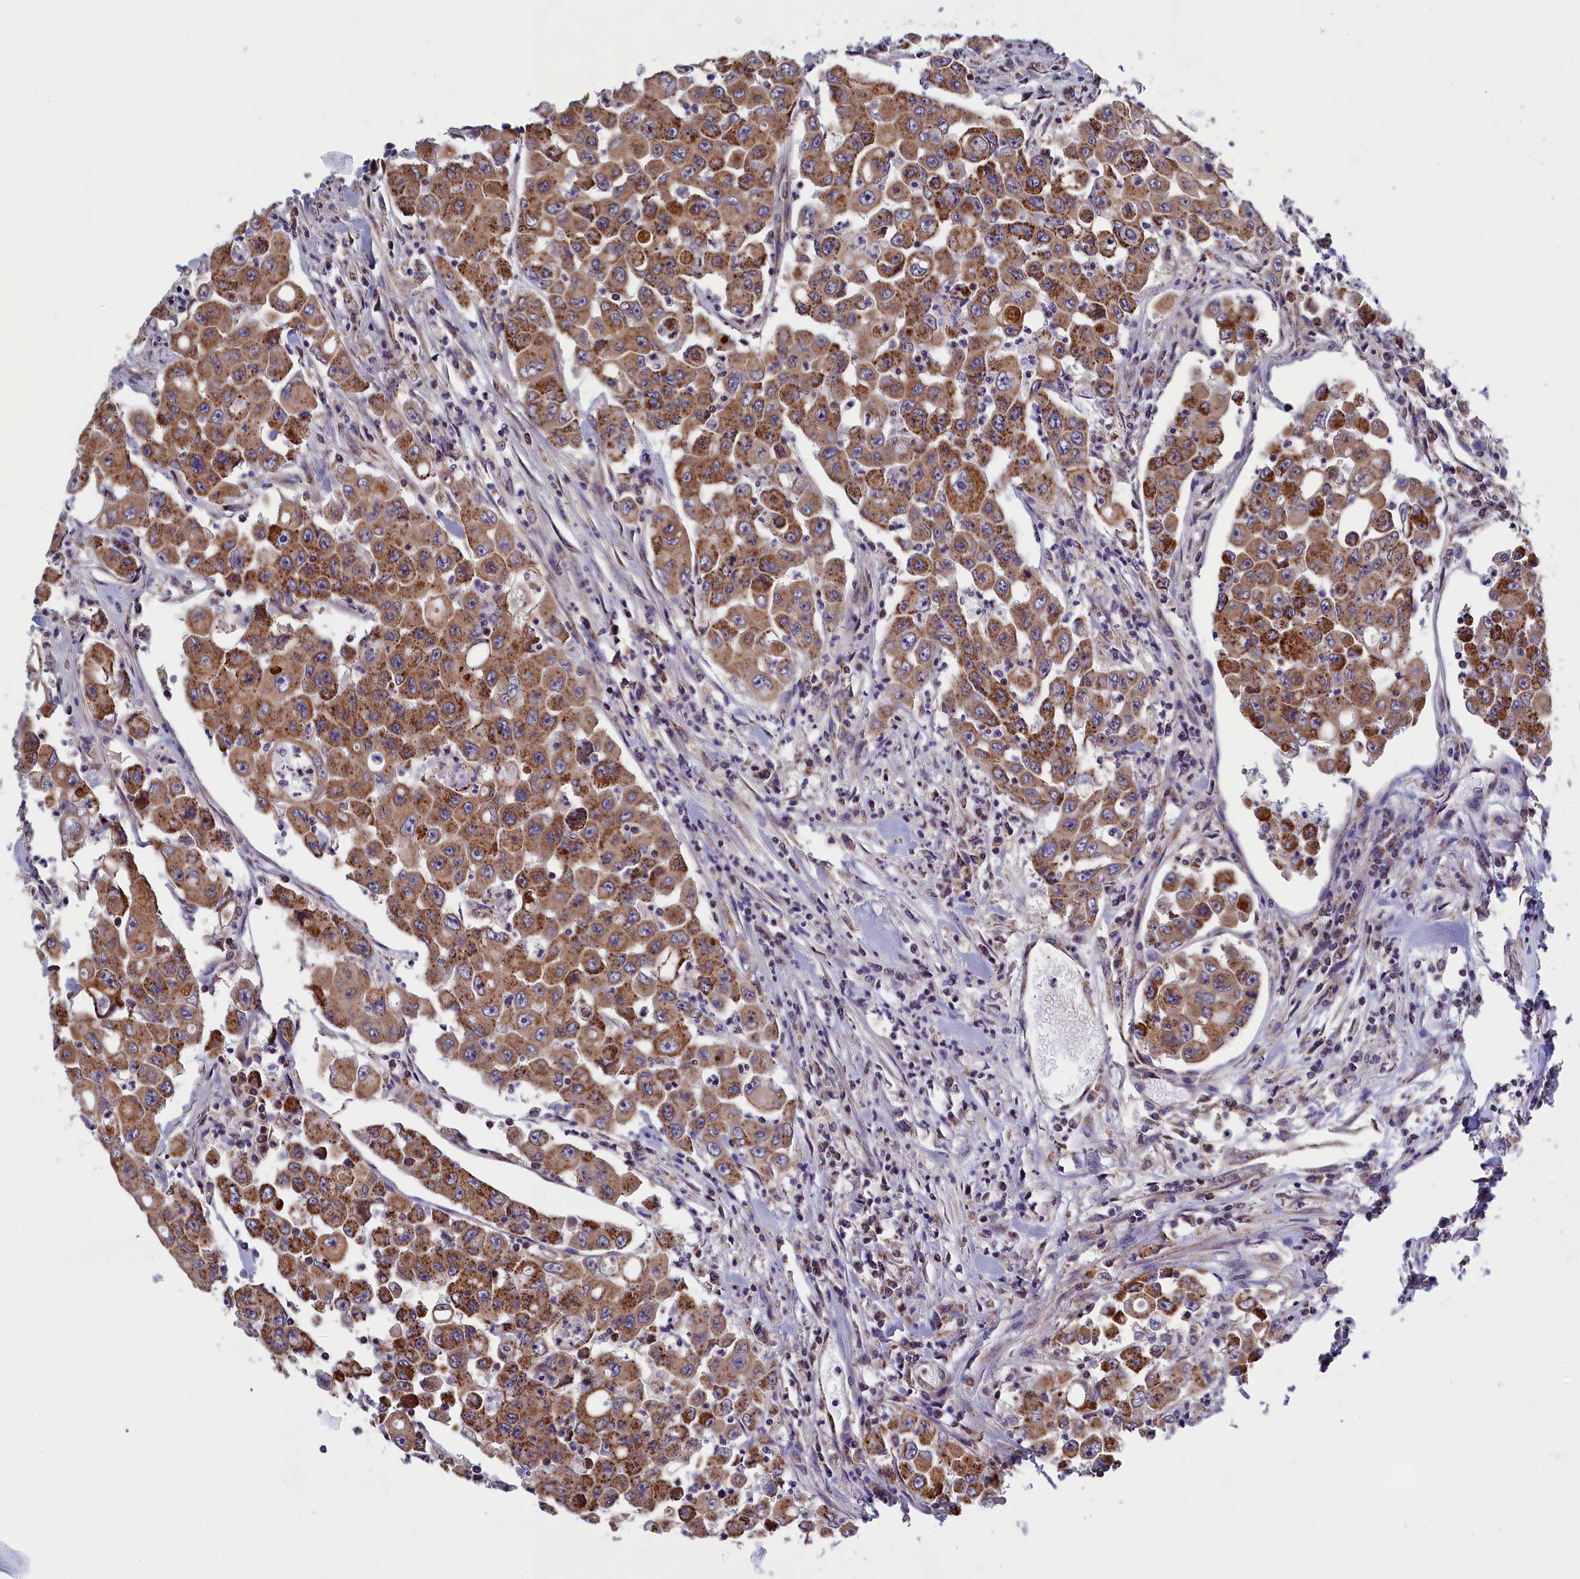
{"staining": {"intensity": "strong", "quantity": ">75%", "location": "cytoplasmic/membranous"}, "tissue": "colorectal cancer", "cell_type": "Tumor cells", "image_type": "cancer", "snomed": [{"axis": "morphology", "description": "Adenocarcinoma, NOS"}, {"axis": "topography", "description": "Colon"}], "caption": "High-magnification brightfield microscopy of colorectal adenocarcinoma stained with DAB (brown) and counterstained with hematoxylin (blue). tumor cells exhibit strong cytoplasmic/membranous expression is present in approximately>75% of cells.", "gene": "IFT122", "patient": {"sex": "male", "age": 51}}